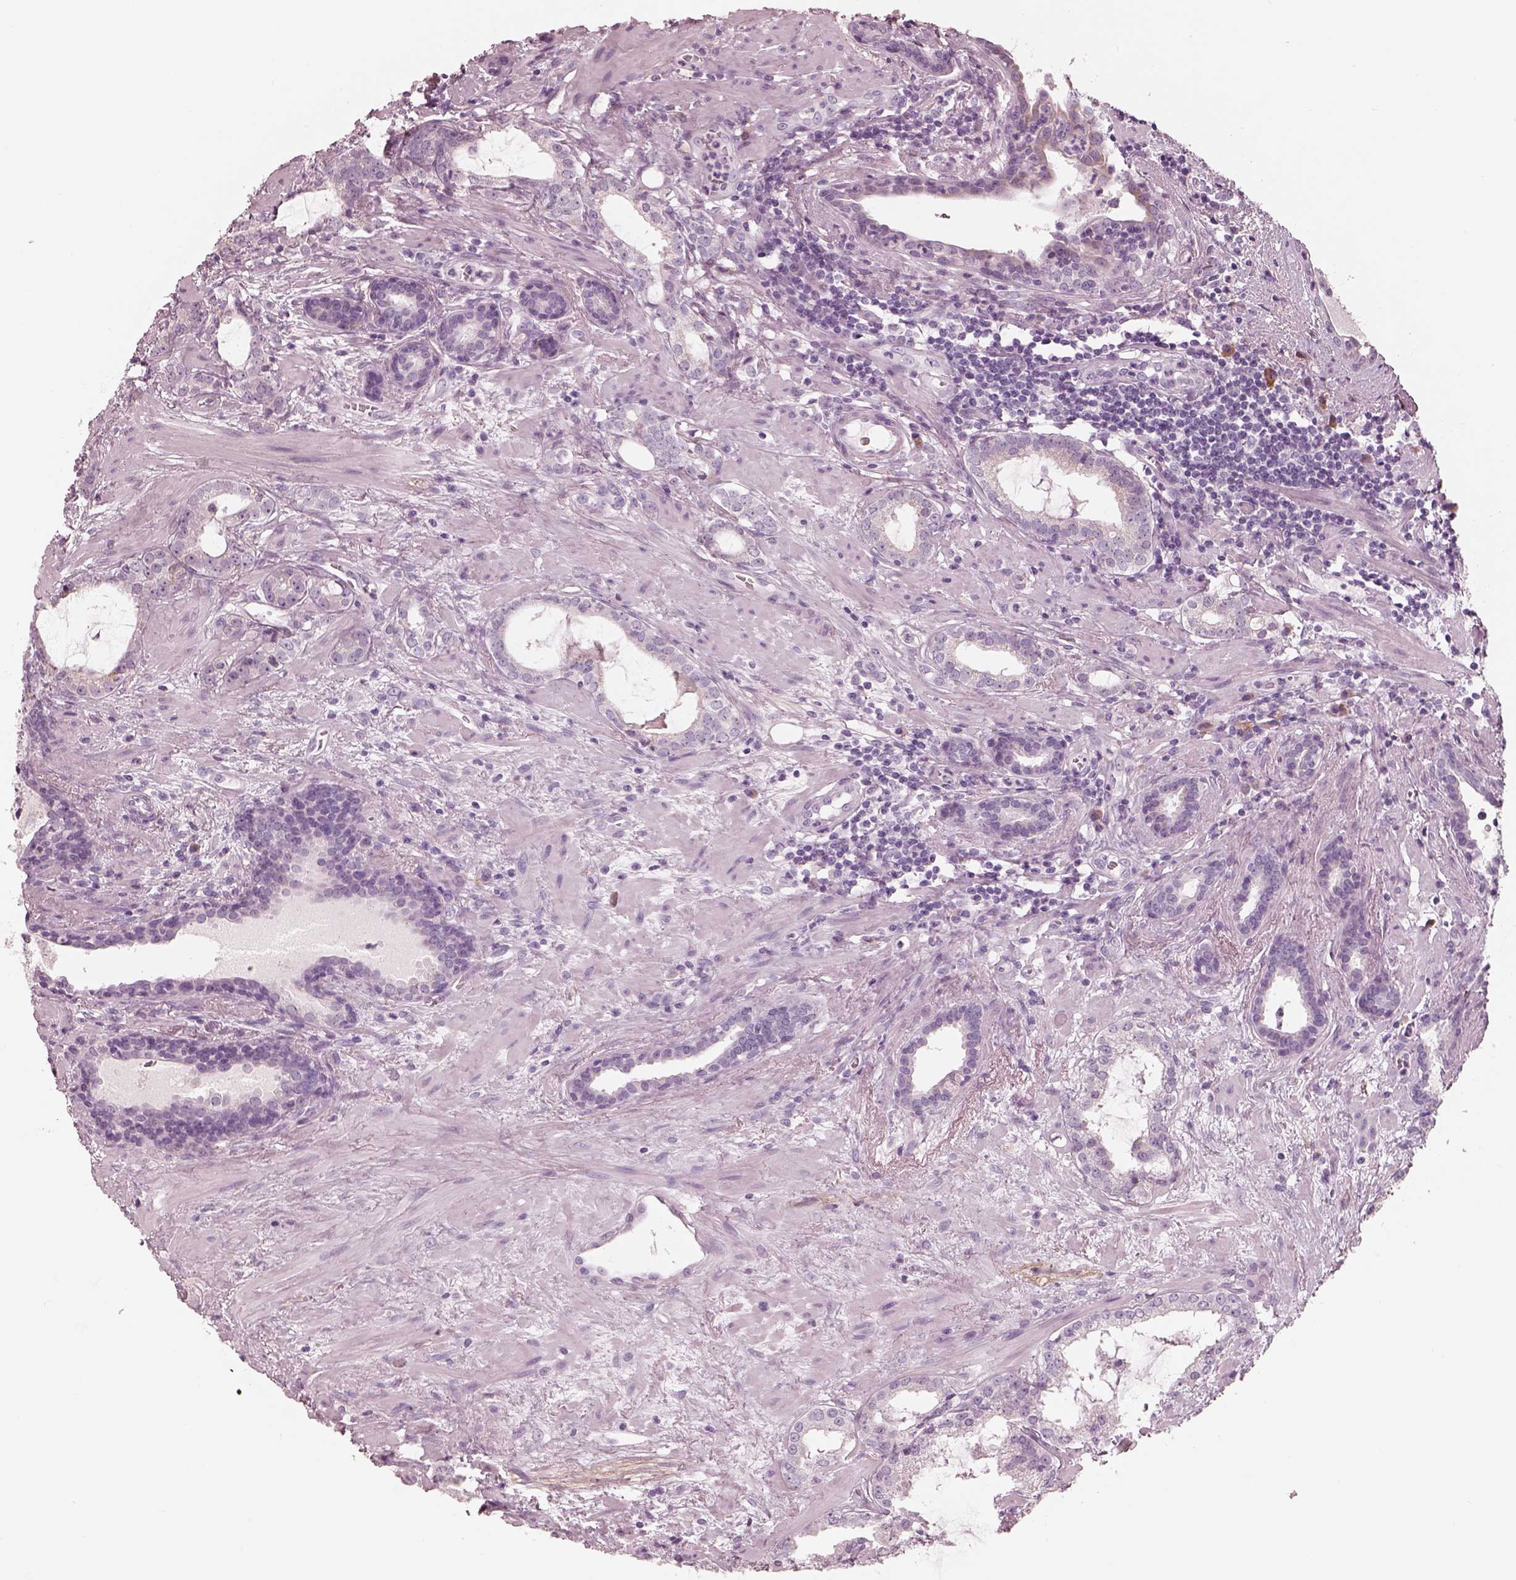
{"staining": {"intensity": "negative", "quantity": "none", "location": "none"}, "tissue": "prostate cancer", "cell_type": "Tumor cells", "image_type": "cancer", "snomed": [{"axis": "morphology", "description": "Adenocarcinoma, NOS"}, {"axis": "topography", "description": "Prostate"}], "caption": "IHC of human adenocarcinoma (prostate) demonstrates no positivity in tumor cells.", "gene": "CADM2", "patient": {"sex": "male", "age": 66}}